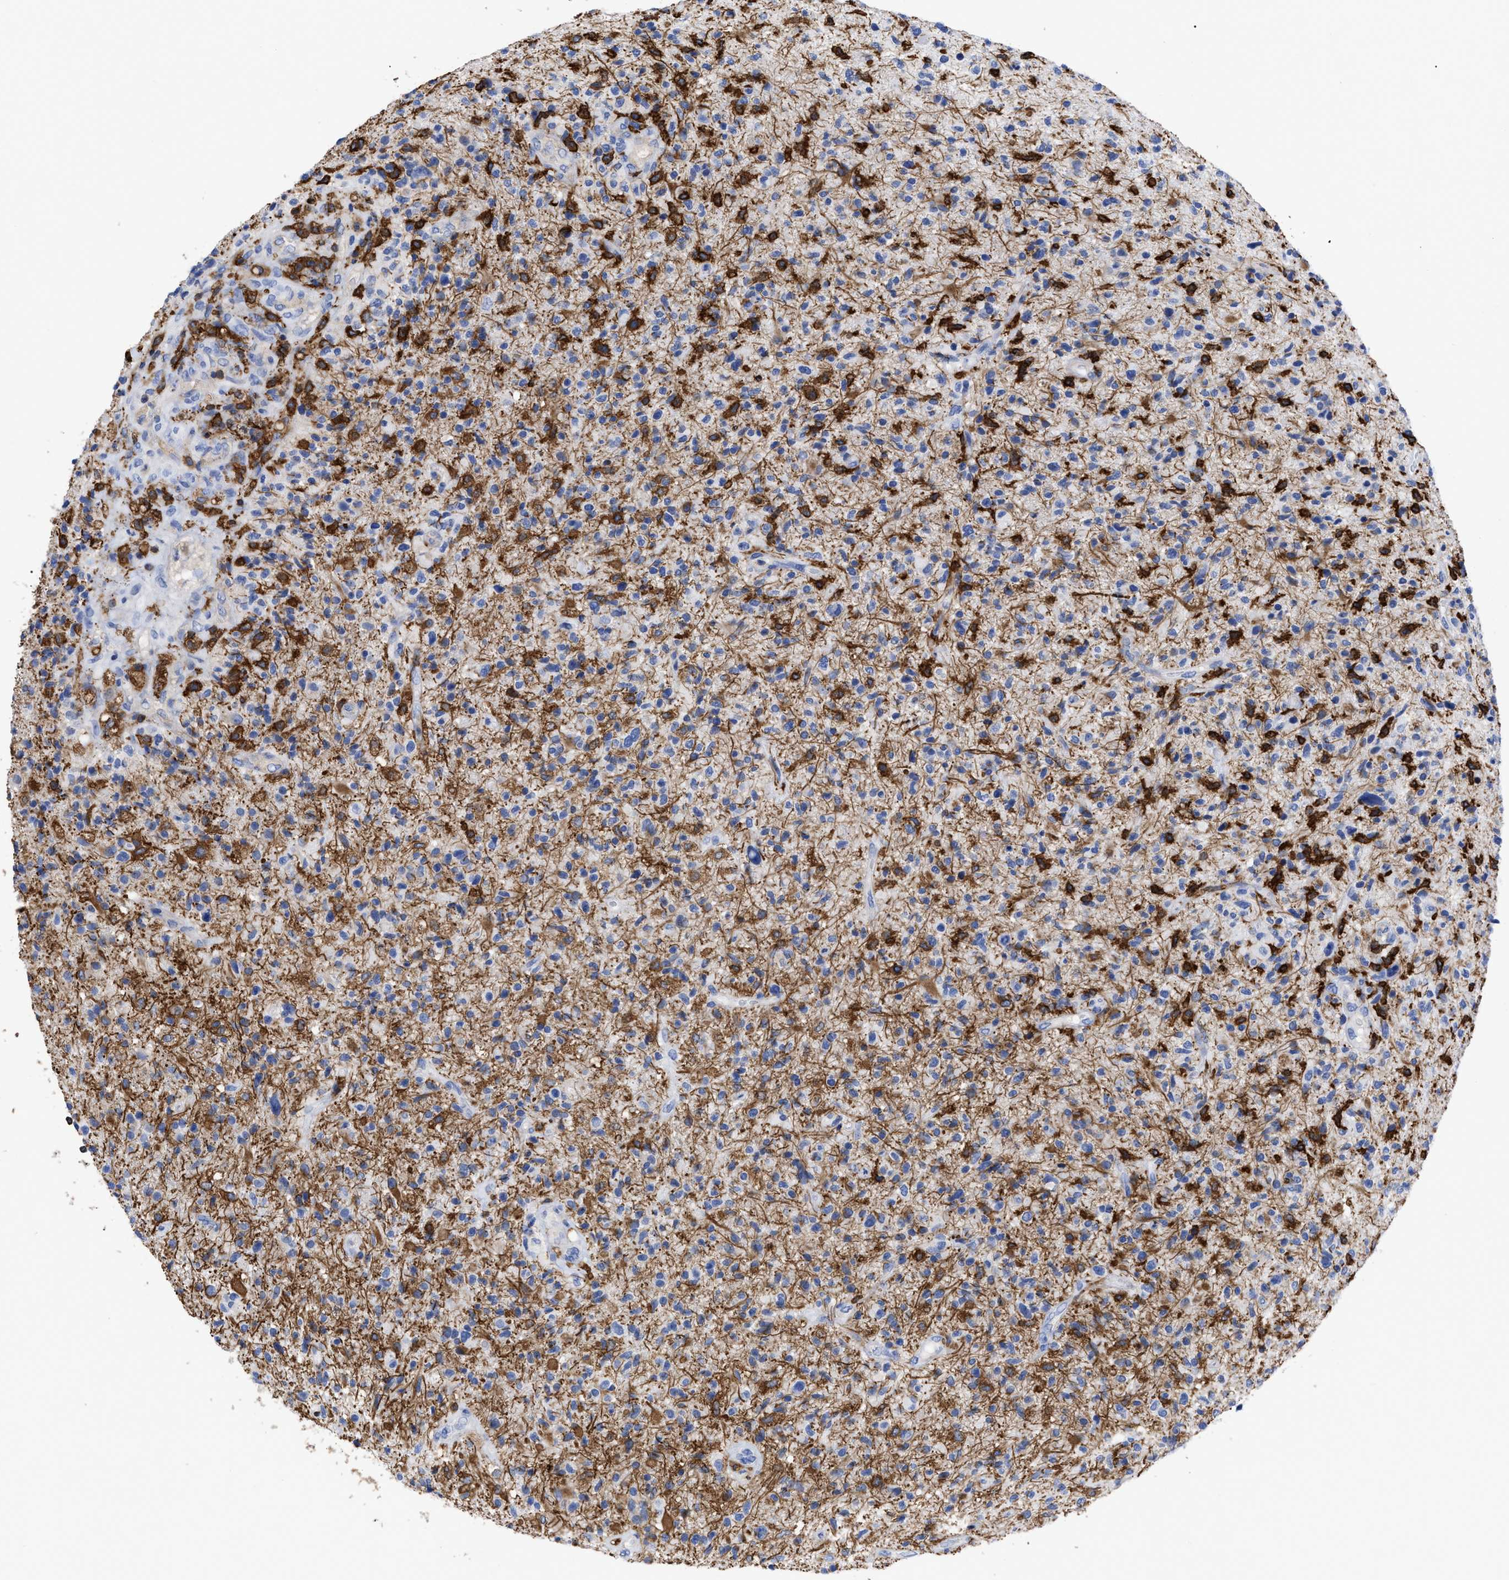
{"staining": {"intensity": "negative", "quantity": "none", "location": "none"}, "tissue": "glioma", "cell_type": "Tumor cells", "image_type": "cancer", "snomed": [{"axis": "morphology", "description": "Glioma, malignant, High grade"}, {"axis": "topography", "description": "Brain"}], "caption": "This is an IHC photomicrograph of malignant glioma (high-grade). There is no expression in tumor cells.", "gene": "HCLS1", "patient": {"sex": "male", "age": 72}}